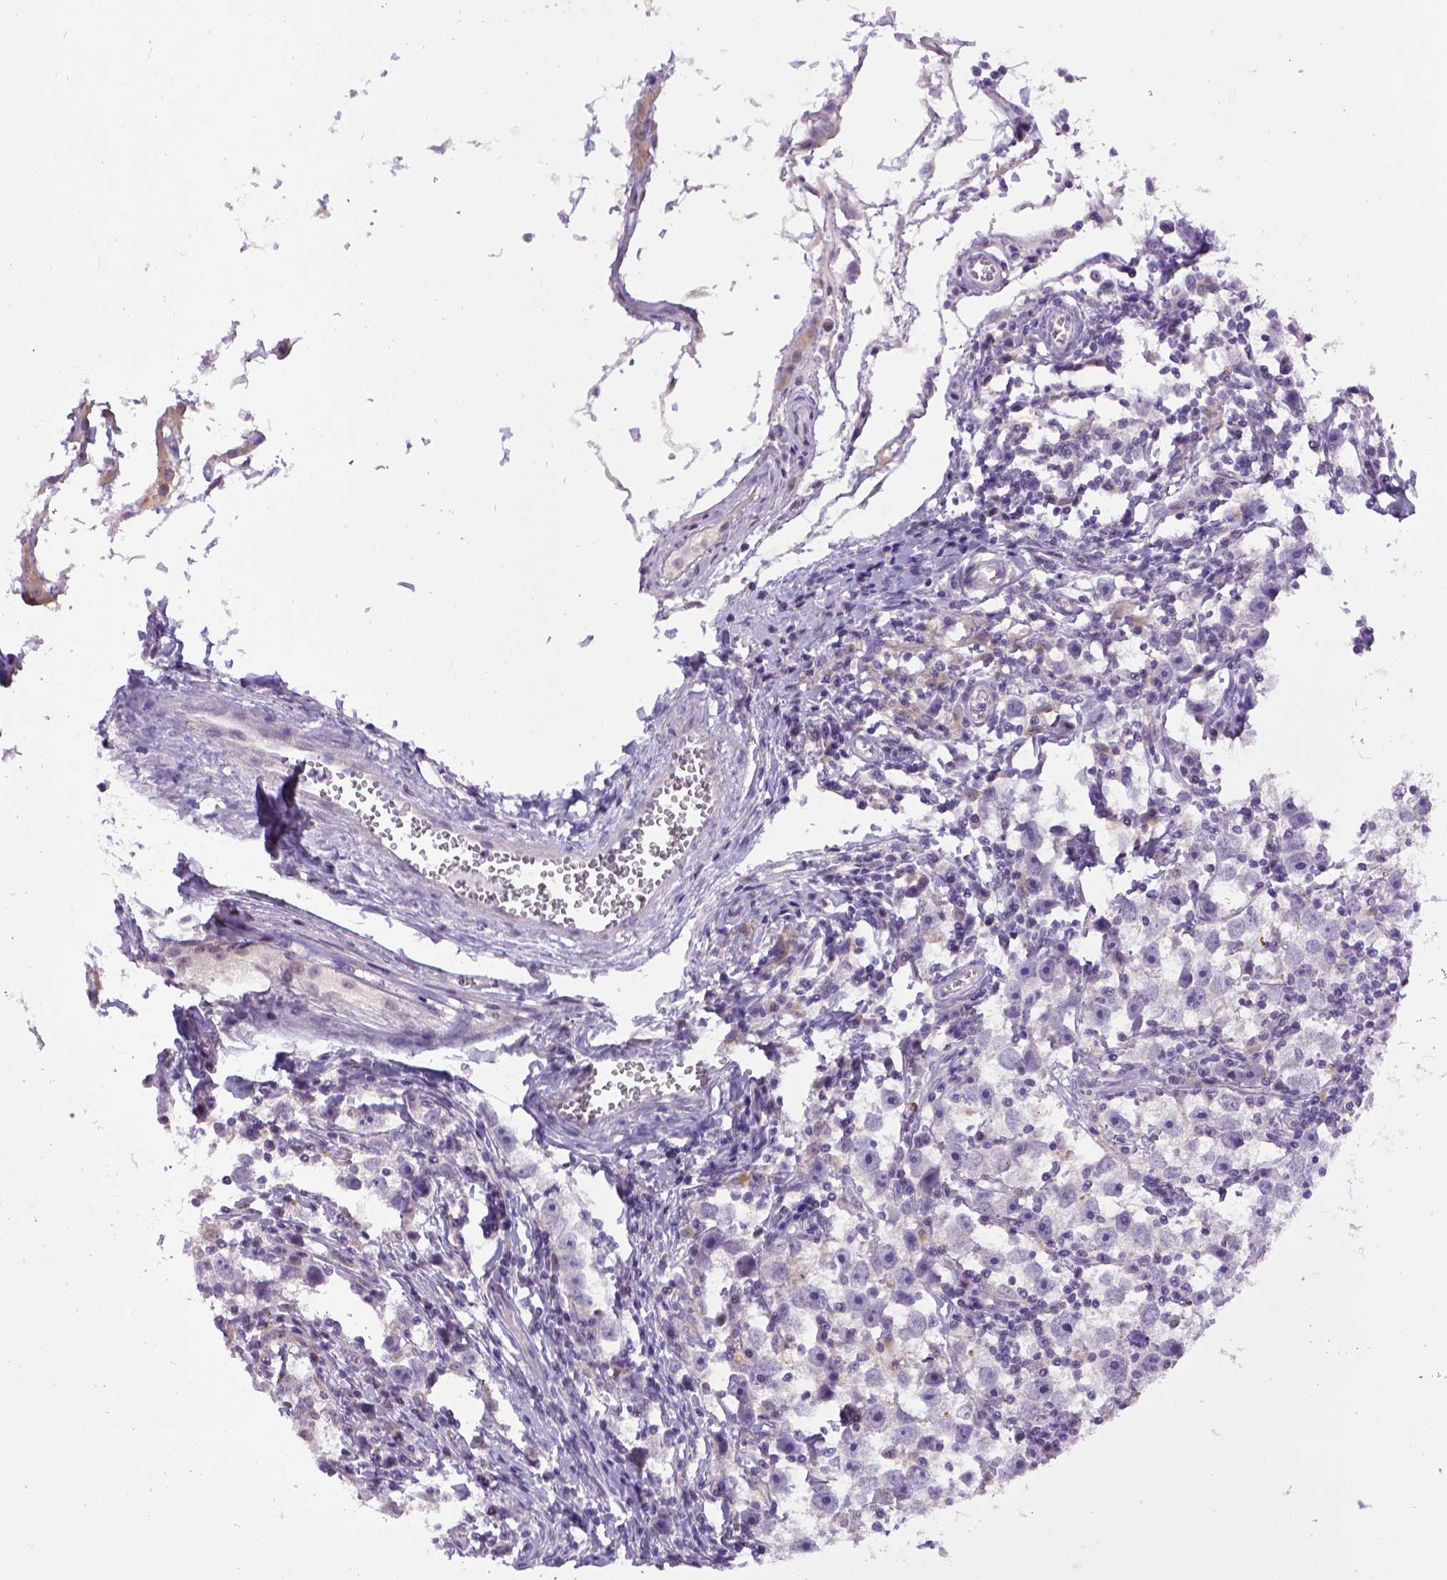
{"staining": {"intensity": "negative", "quantity": "none", "location": "none"}, "tissue": "testis cancer", "cell_type": "Tumor cells", "image_type": "cancer", "snomed": [{"axis": "morphology", "description": "Seminoma, NOS"}, {"axis": "topography", "description": "Testis"}], "caption": "Histopathology image shows no significant protein staining in tumor cells of seminoma (testis).", "gene": "CDH1", "patient": {"sex": "male", "age": 30}}